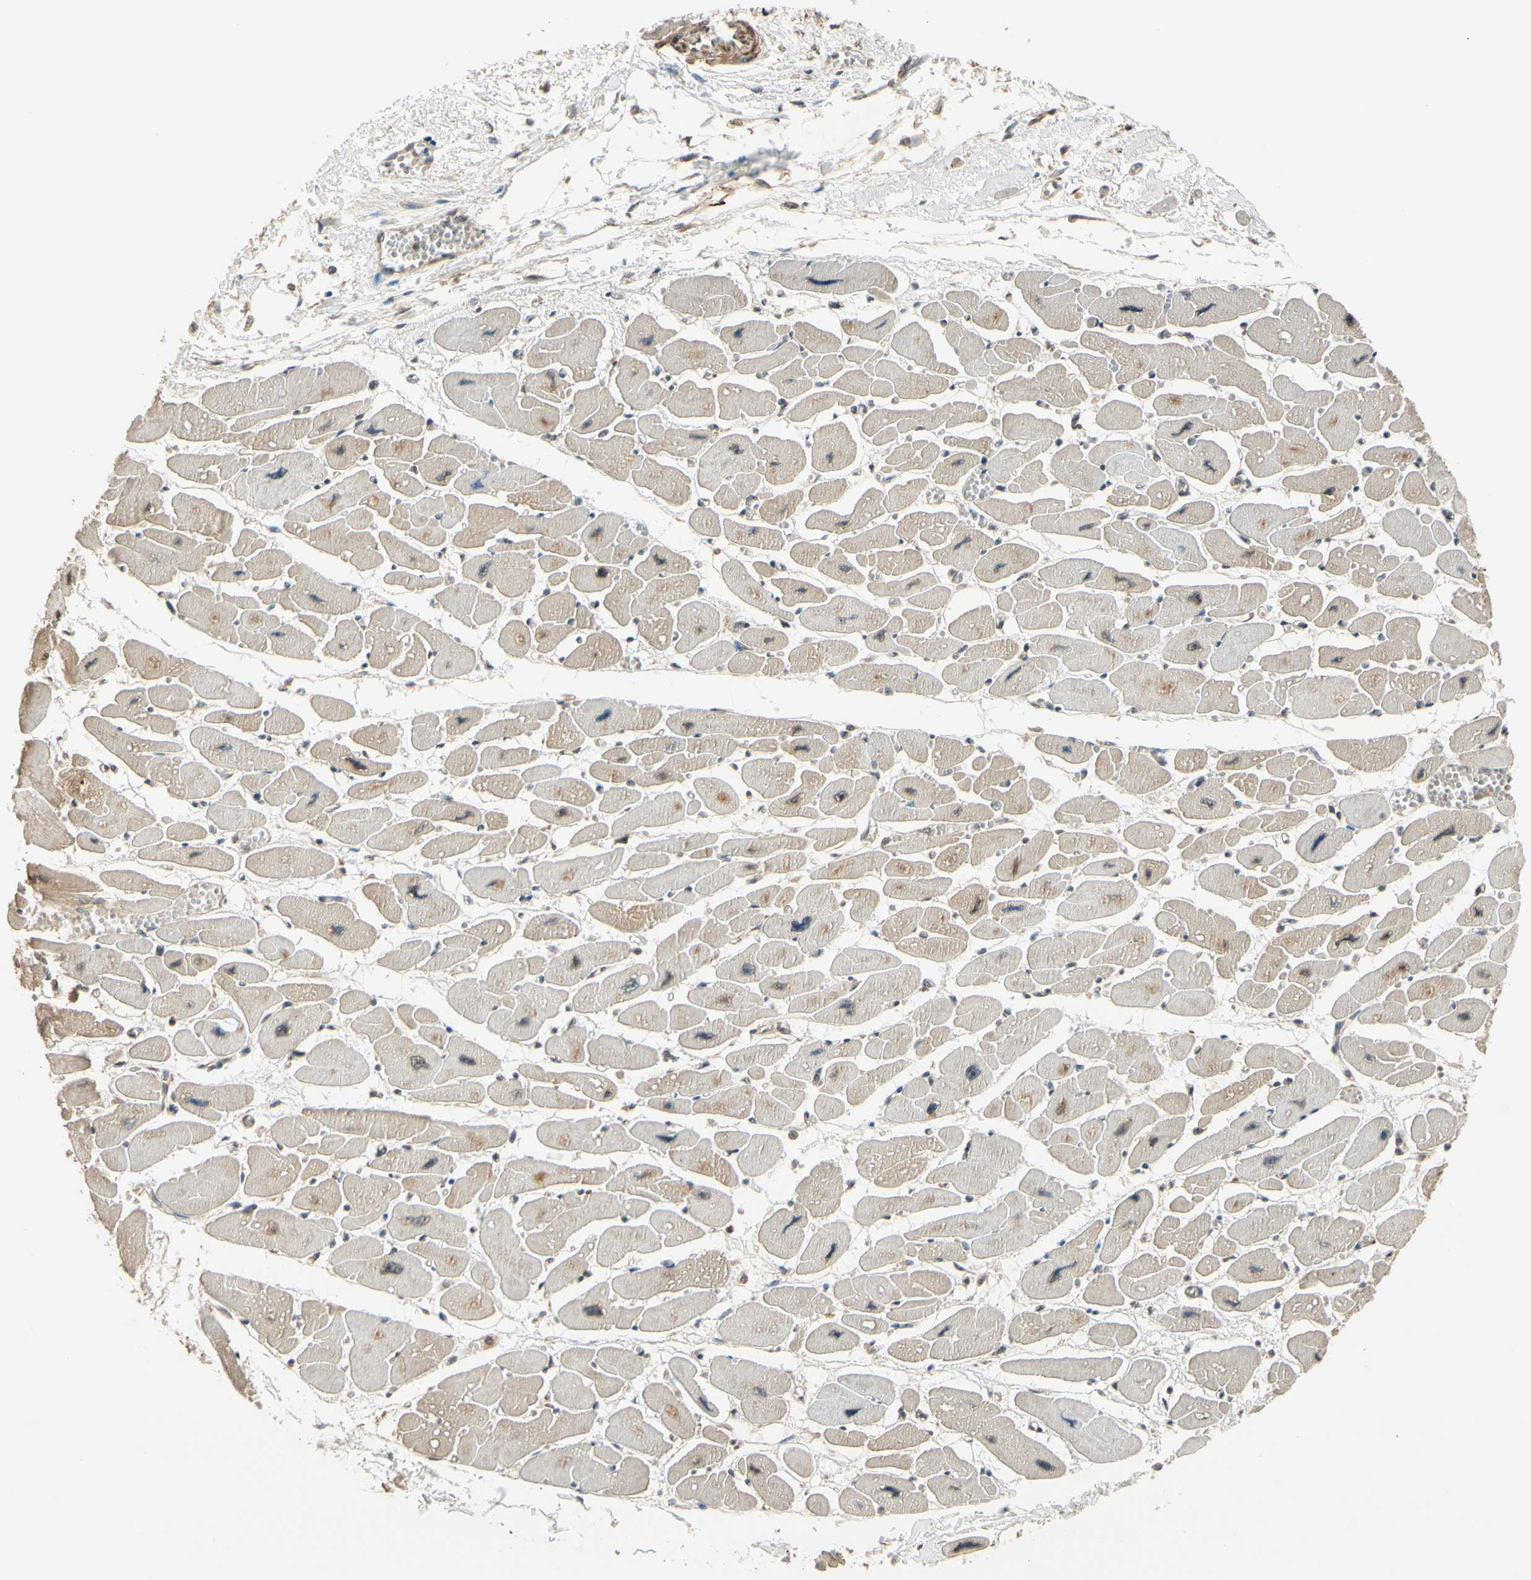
{"staining": {"intensity": "weak", "quantity": "<25%", "location": "cytoplasmic/membranous,nuclear"}, "tissue": "heart muscle", "cell_type": "Cardiomyocytes", "image_type": "normal", "snomed": [{"axis": "morphology", "description": "Normal tissue, NOS"}, {"axis": "topography", "description": "Heart"}], "caption": "This micrograph is of unremarkable heart muscle stained with IHC to label a protein in brown with the nuclei are counter-stained blue. There is no staining in cardiomyocytes. Brightfield microscopy of IHC stained with DAB (3,3'-diaminobenzidine) (brown) and hematoxylin (blue), captured at high magnification.", "gene": "MCPH1", "patient": {"sex": "female", "age": 54}}